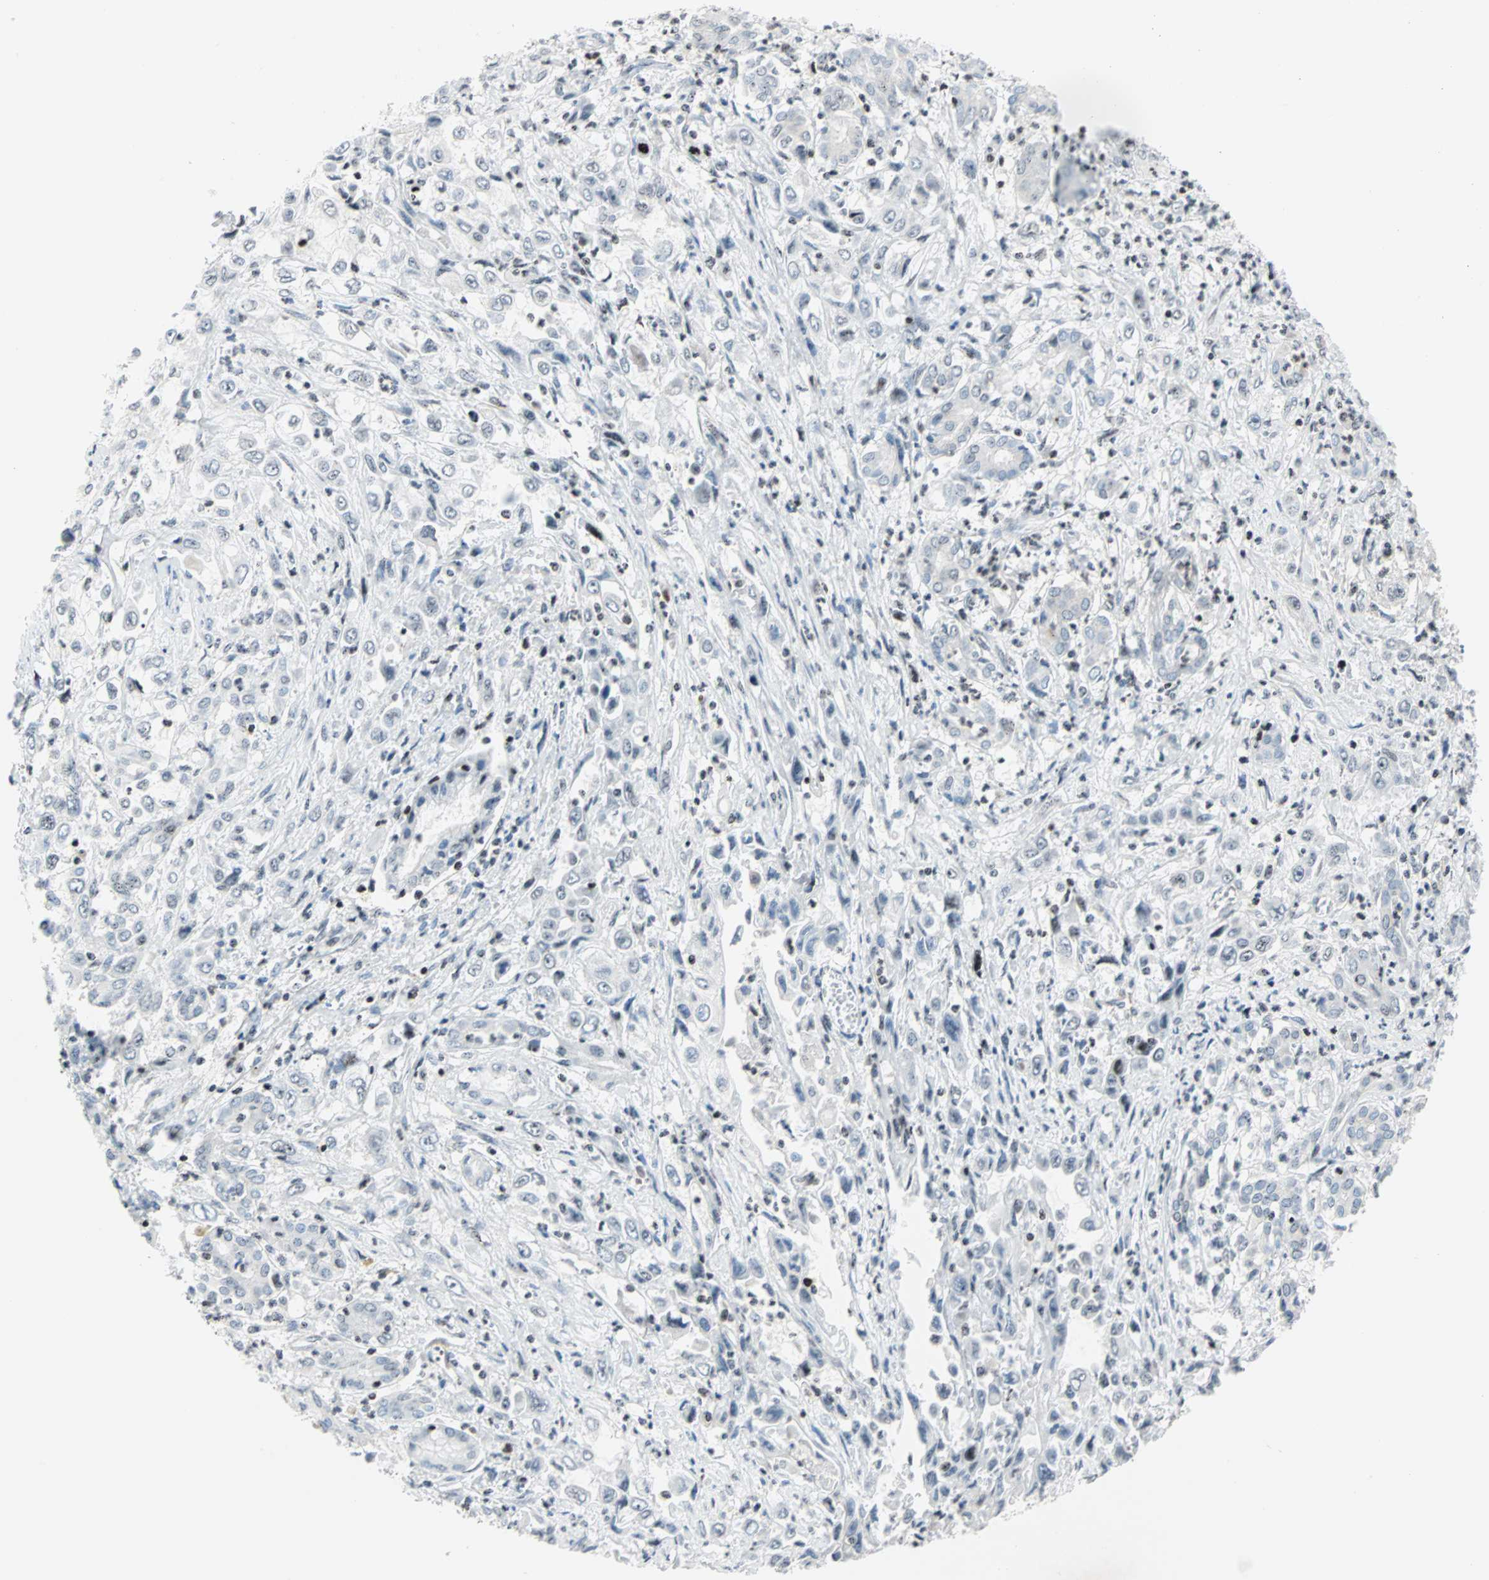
{"staining": {"intensity": "weak", "quantity": "25%-75%", "location": "nuclear"}, "tissue": "pancreatic cancer", "cell_type": "Tumor cells", "image_type": "cancer", "snomed": [{"axis": "morphology", "description": "Adenocarcinoma, NOS"}, {"axis": "topography", "description": "Pancreas"}], "caption": "Adenocarcinoma (pancreatic) stained for a protein (brown) exhibits weak nuclear positive staining in approximately 25%-75% of tumor cells.", "gene": "CENPA", "patient": {"sex": "male", "age": 70}}